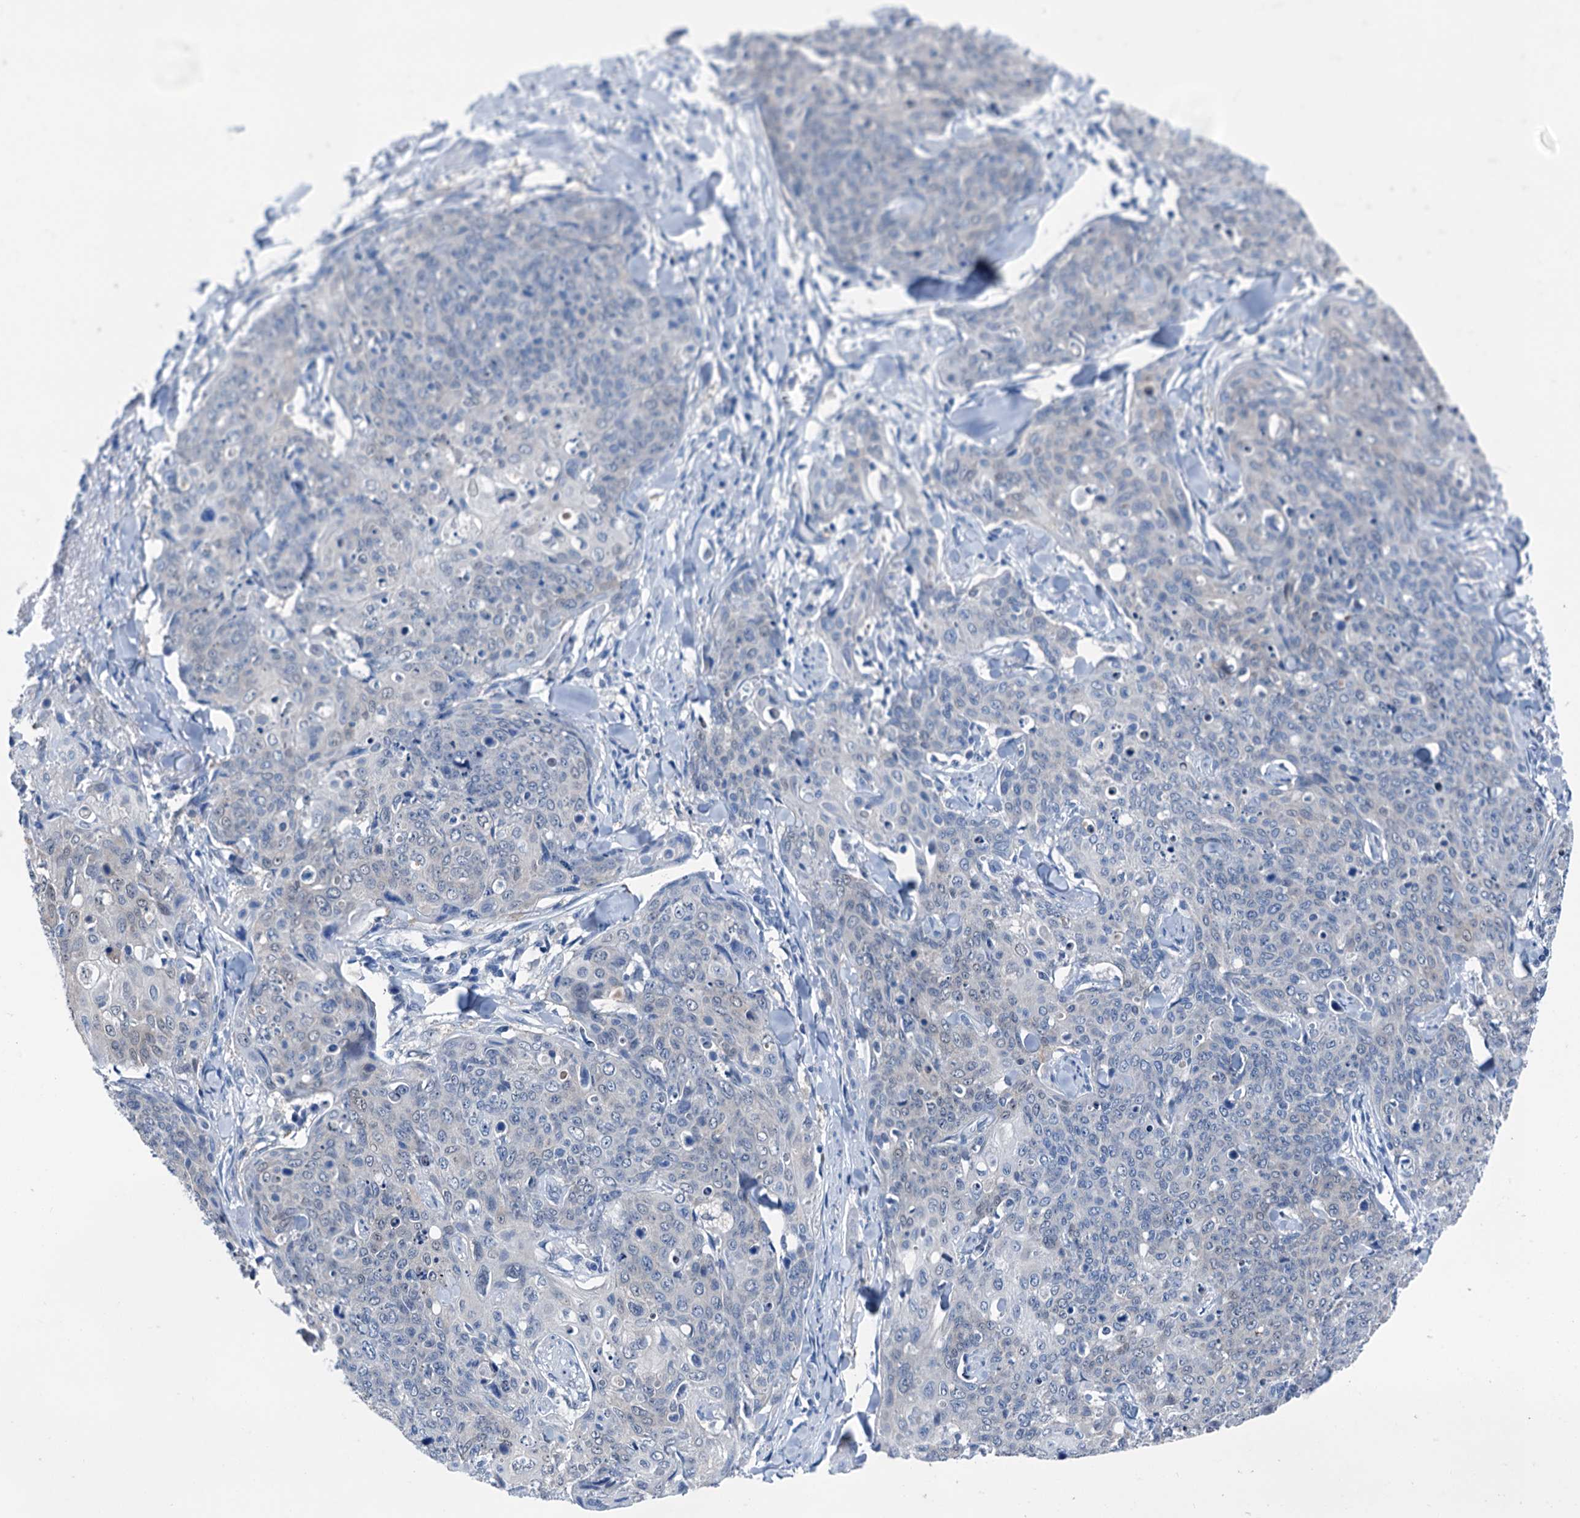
{"staining": {"intensity": "negative", "quantity": "none", "location": "none"}, "tissue": "skin cancer", "cell_type": "Tumor cells", "image_type": "cancer", "snomed": [{"axis": "morphology", "description": "Squamous cell carcinoma, NOS"}, {"axis": "topography", "description": "Skin"}, {"axis": "topography", "description": "Vulva"}], "caption": "Squamous cell carcinoma (skin) was stained to show a protein in brown. There is no significant staining in tumor cells.", "gene": "CBLN3", "patient": {"sex": "female", "age": 85}}